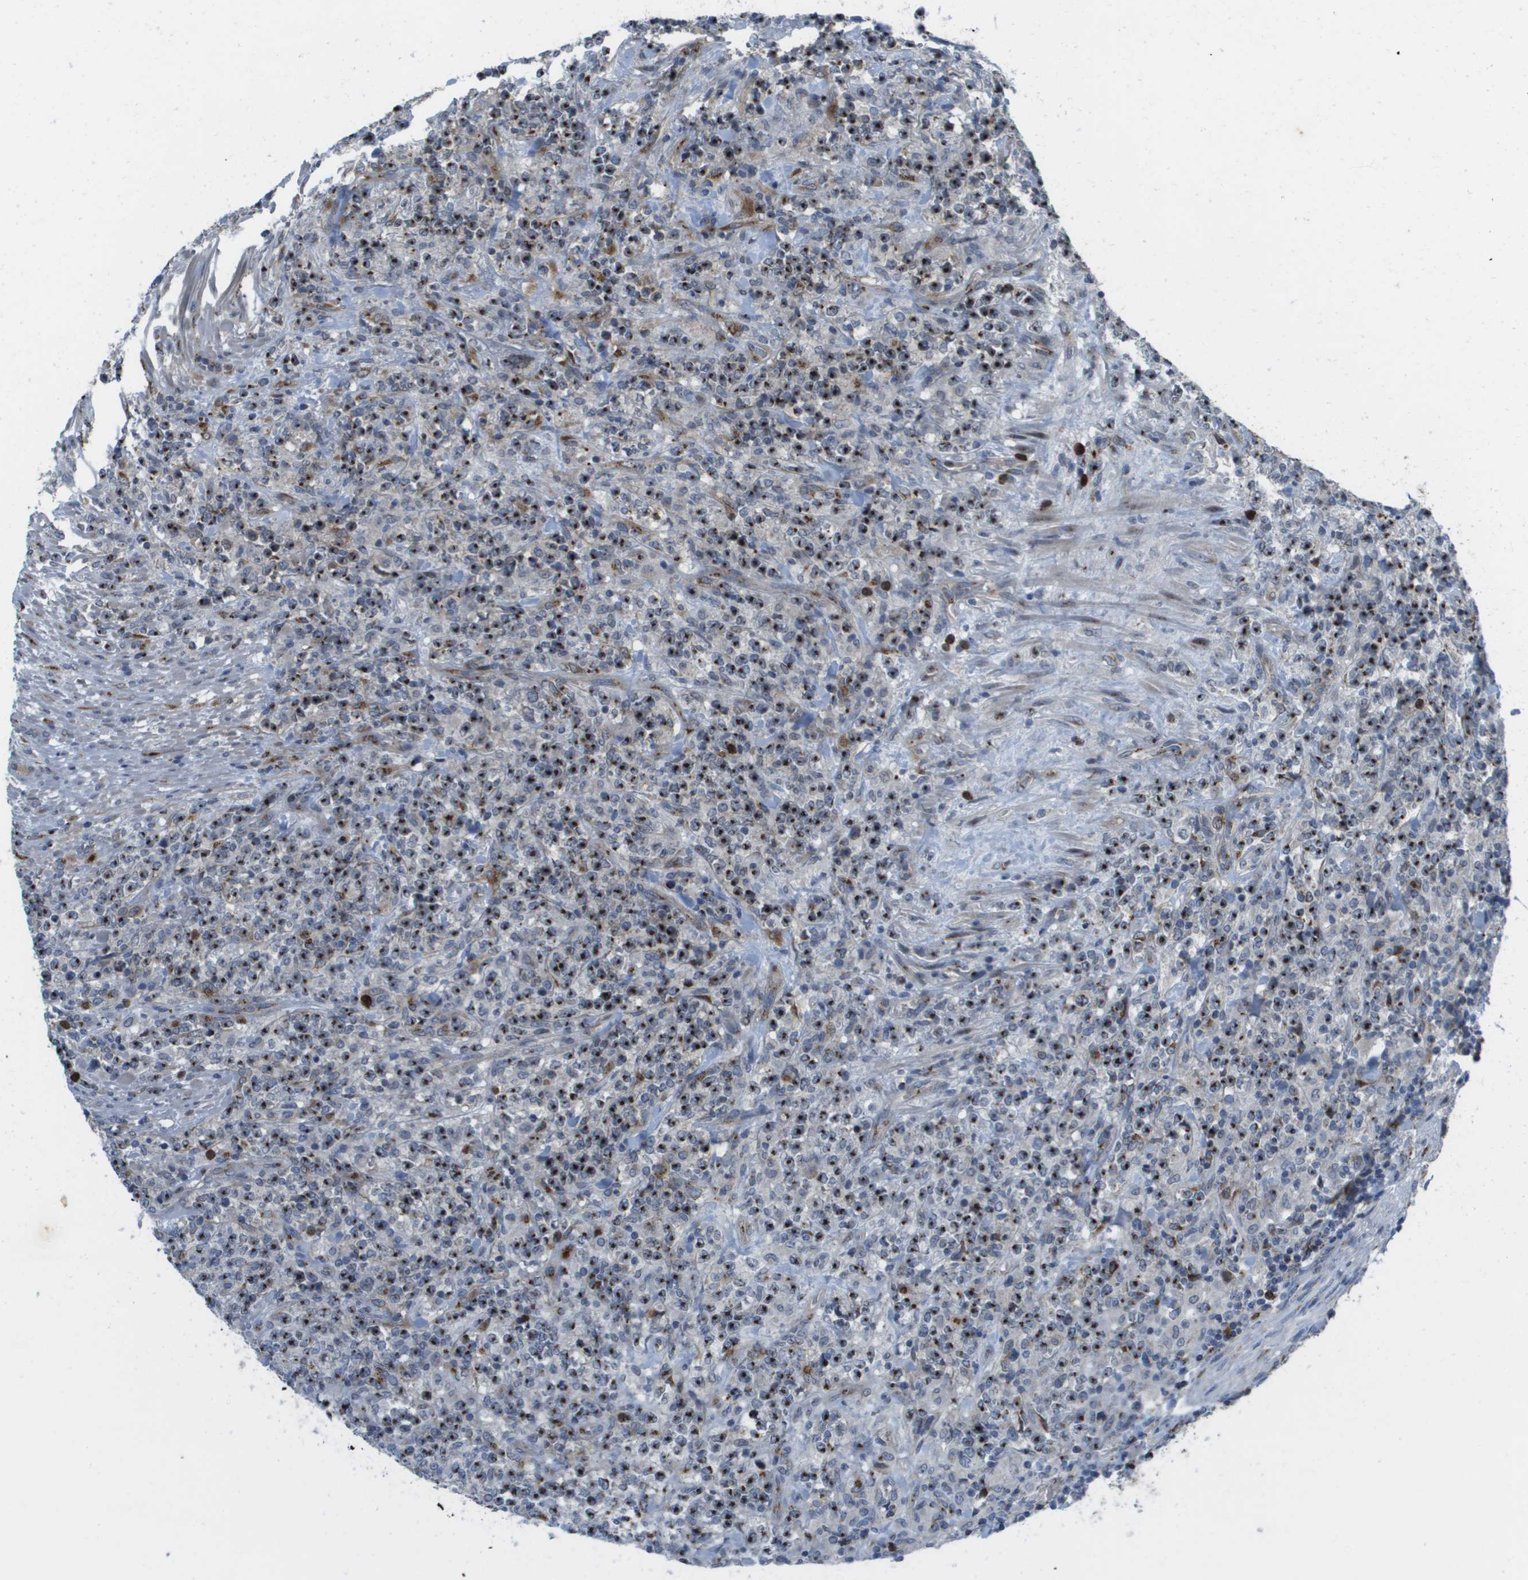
{"staining": {"intensity": "strong", "quantity": ">75%", "location": "cytoplasmic/membranous"}, "tissue": "lymphoma", "cell_type": "Tumor cells", "image_type": "cancer", "snomed": [{"axis": "morphology", "description": "Malignant lymphoma, non-Hodgkin's type, High grade"}, {"axis": "topography", "description": "Soft tissue"}], "caption": "Lymphoma tissue demonstrates strong cytoplasmic/membranous positivity in about >75% of tumor cells, visualized by immunohistochemistry. (DAB = brown stain, brightfield microscopy at high magnification).", "gene": "QSOX2", "patient": {"sex": "male", "age": 18}}